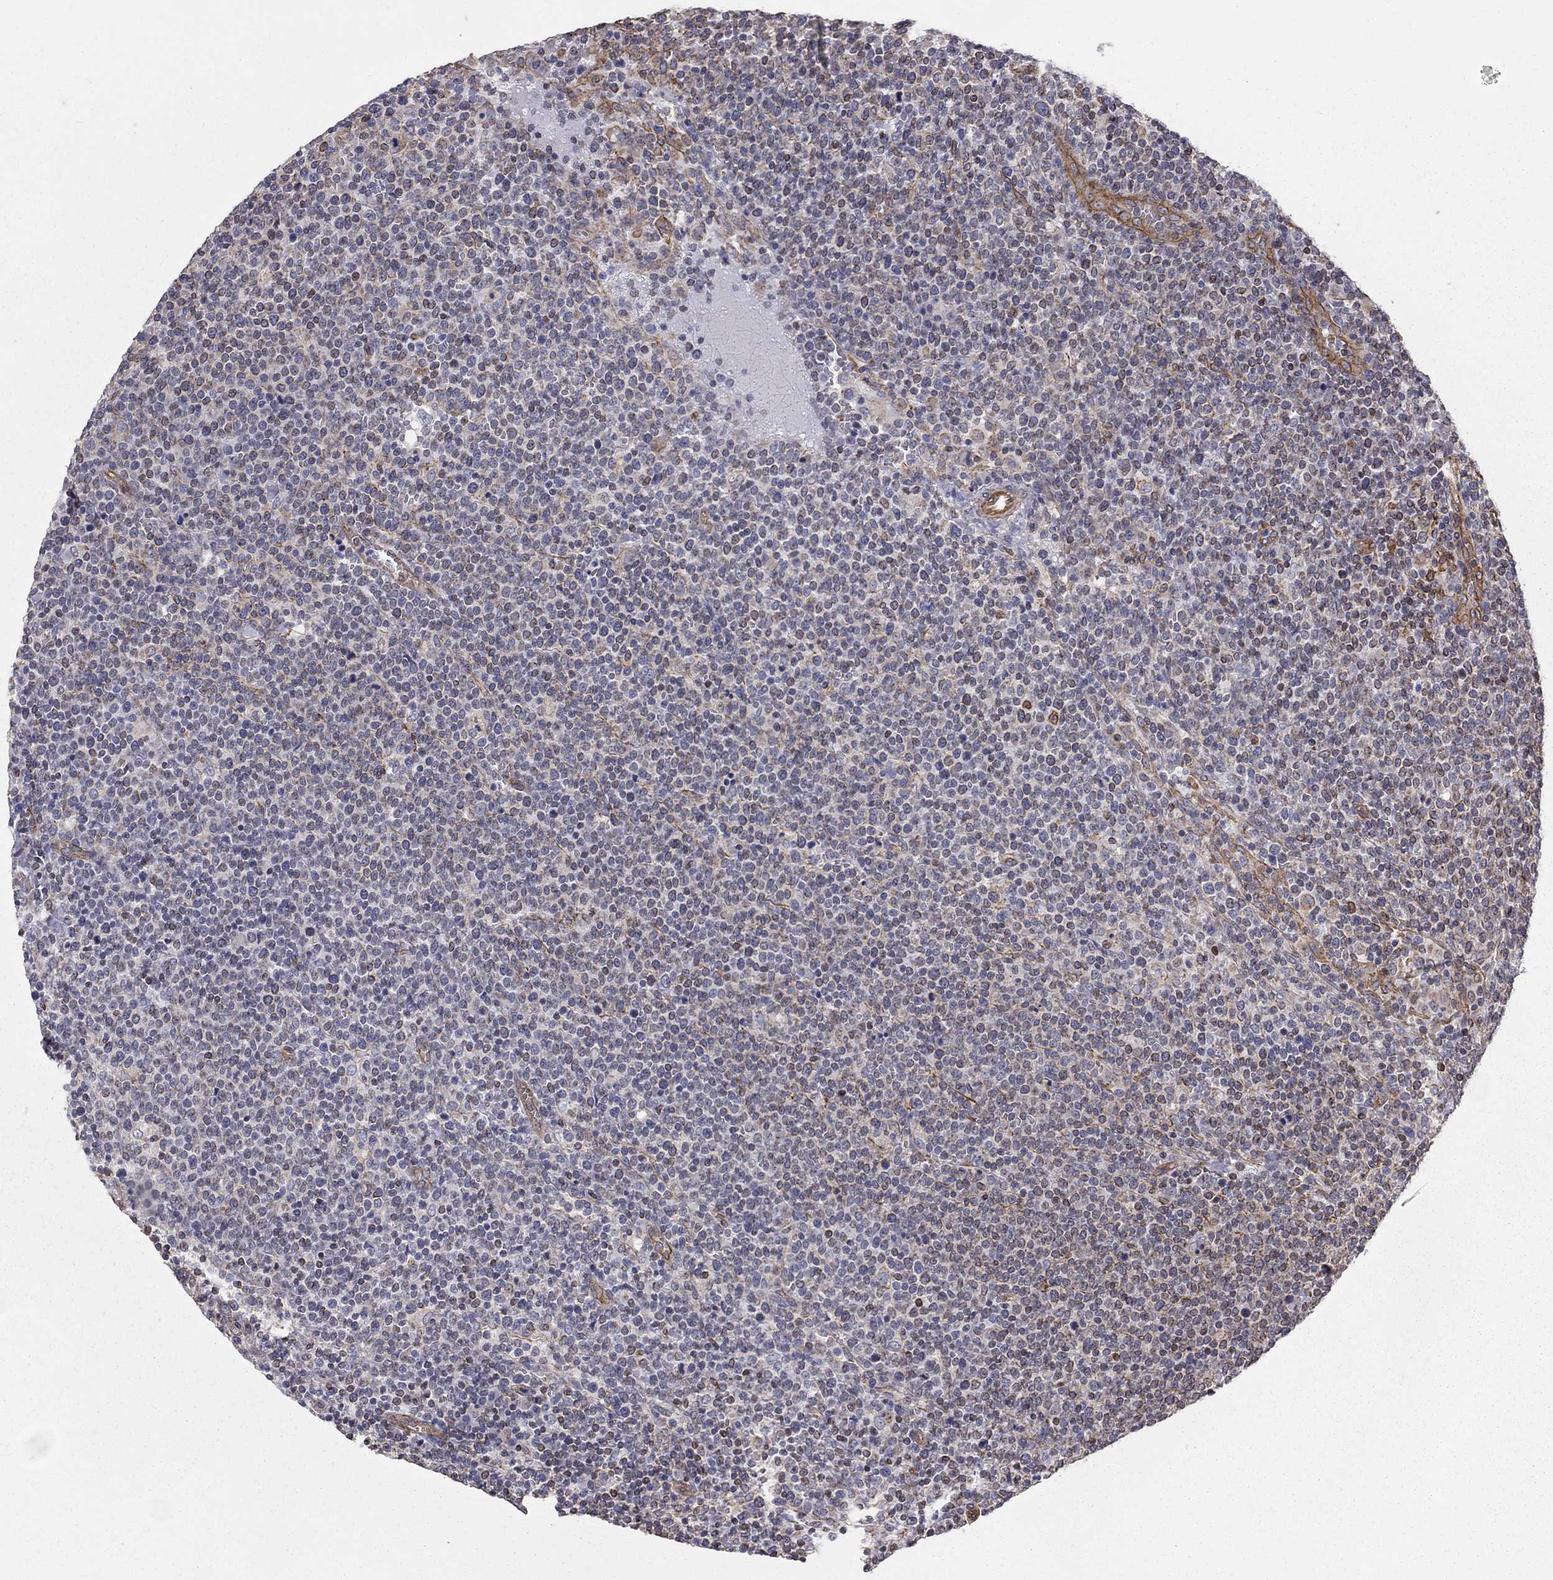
{"staining": {"intensity": "negative", "quantity": "none", "location": "none"}, "tissue": "lymphoma", "cell_type": "Tumor cells", "image_type": "cancer", "snomed": [{"axis": "morphology", "description": "Malignant lymphoma, non-Hodgkin's type, High grade"}, {"axis": "topography", "description": "Lymph node"}], "caption": "Tumor cells show no significant positivity in lymphoma. (Stains: DAB (3,3'-diaminobenzidine) immunohistochemistry (IHC) with hematoxylin counter stain, Microscopy: brightfield microscopy at high magnification).", "gene": "BICDL2", "patient": {"sex": "male", "age": 61}}